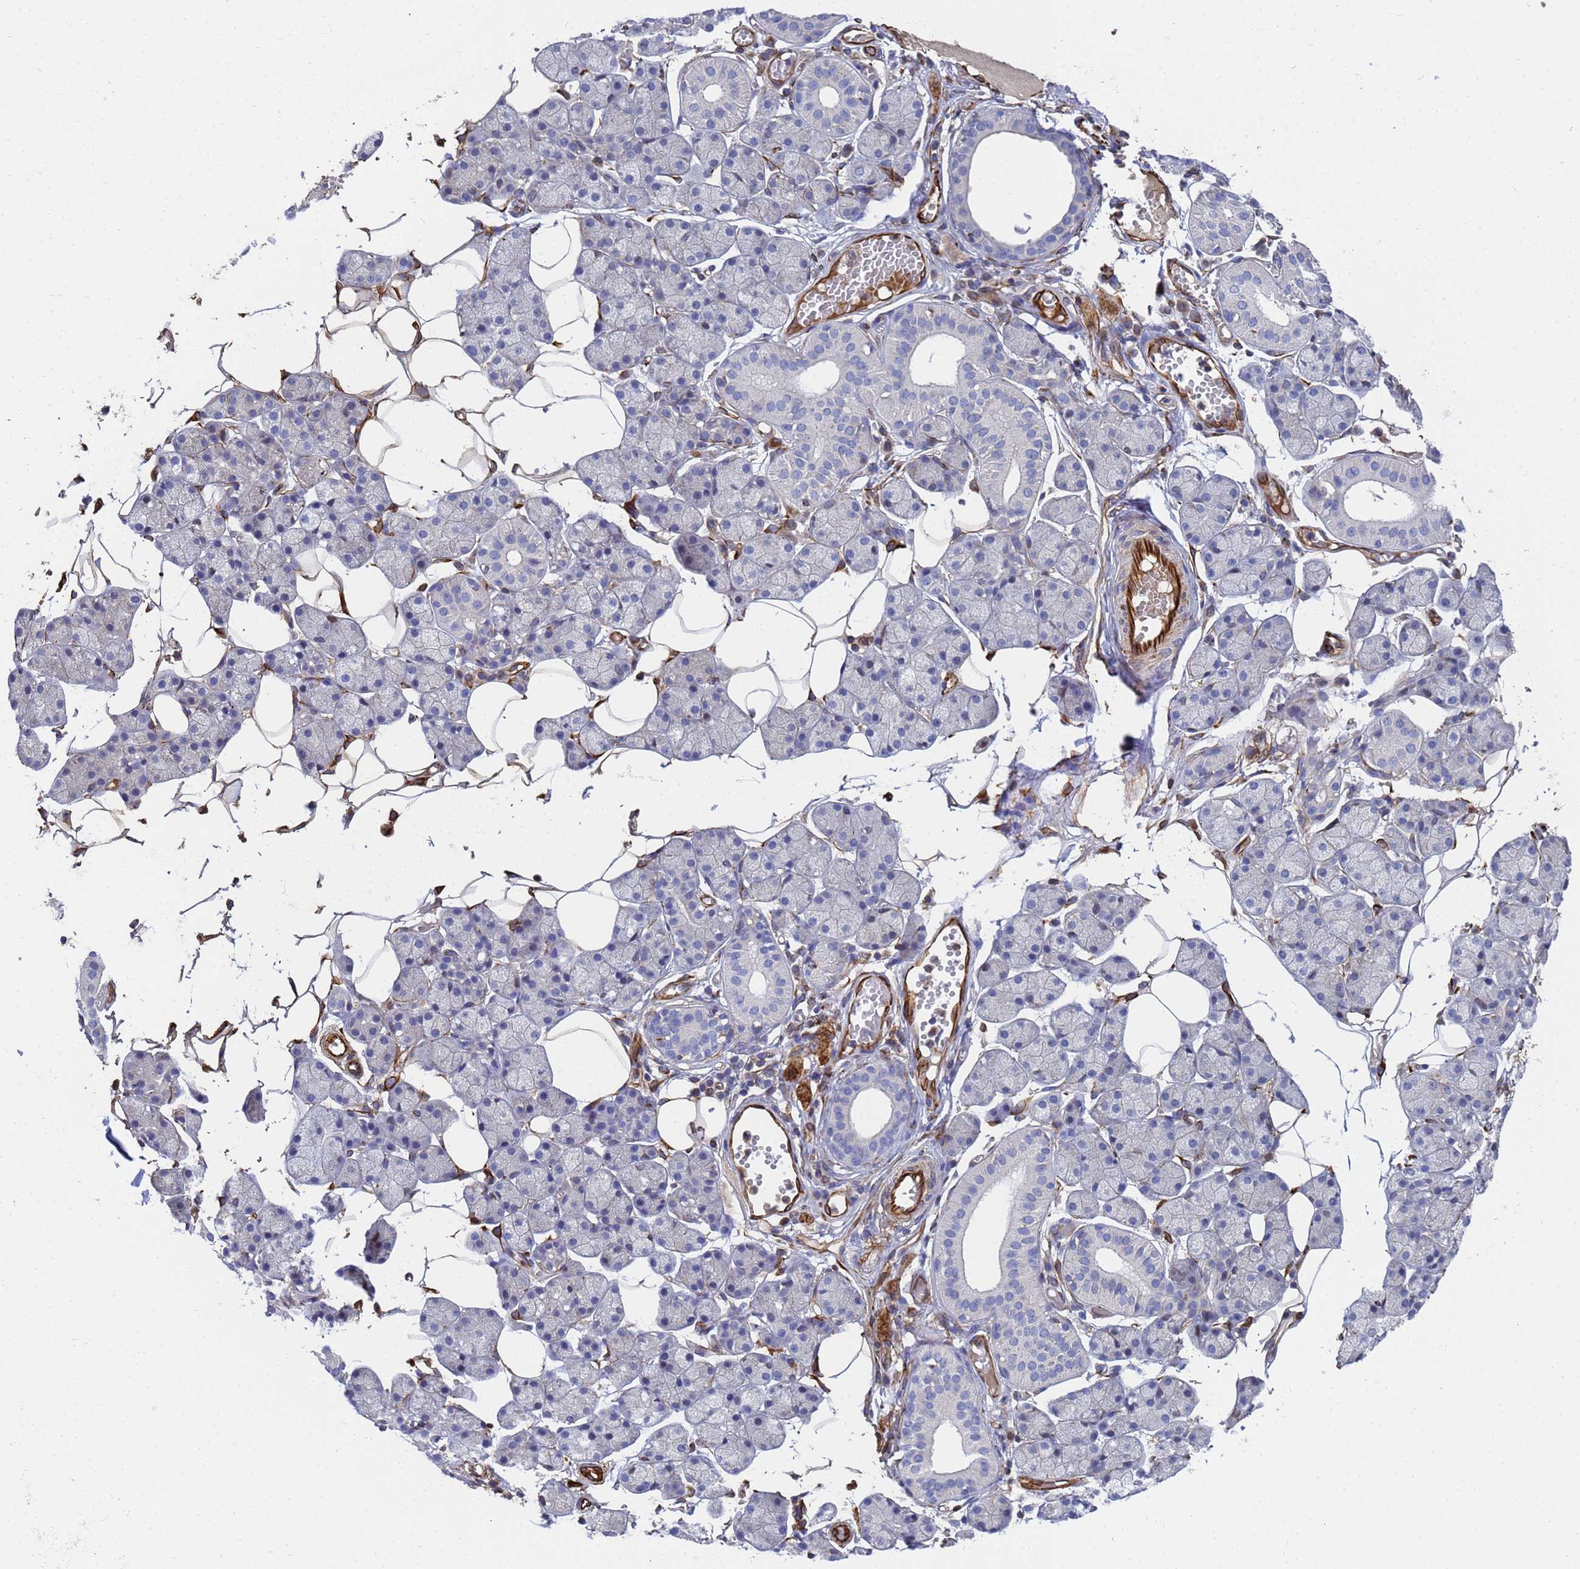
{"staining": {"intensity": "negative", "quantity": "none", "location": "none"}, "tissue": "salivary gland", "cell_type": "Glandular cells", "image_type": "normal", "snomed": [{"axis": "morphology", "description": "Normal tissue, NOS"}, {"axis": "topography", "description": "Salivary gland"}], "caption": "Immunohistochemistry histopathology image of normal salivary gland: salivary gland stained with DAB (3,3'-diaminobenzidine) exhibits no significant protein positivity in glandular cells.", "gene": "SYT13", "patient": {"sex": "female", "age": 33}}